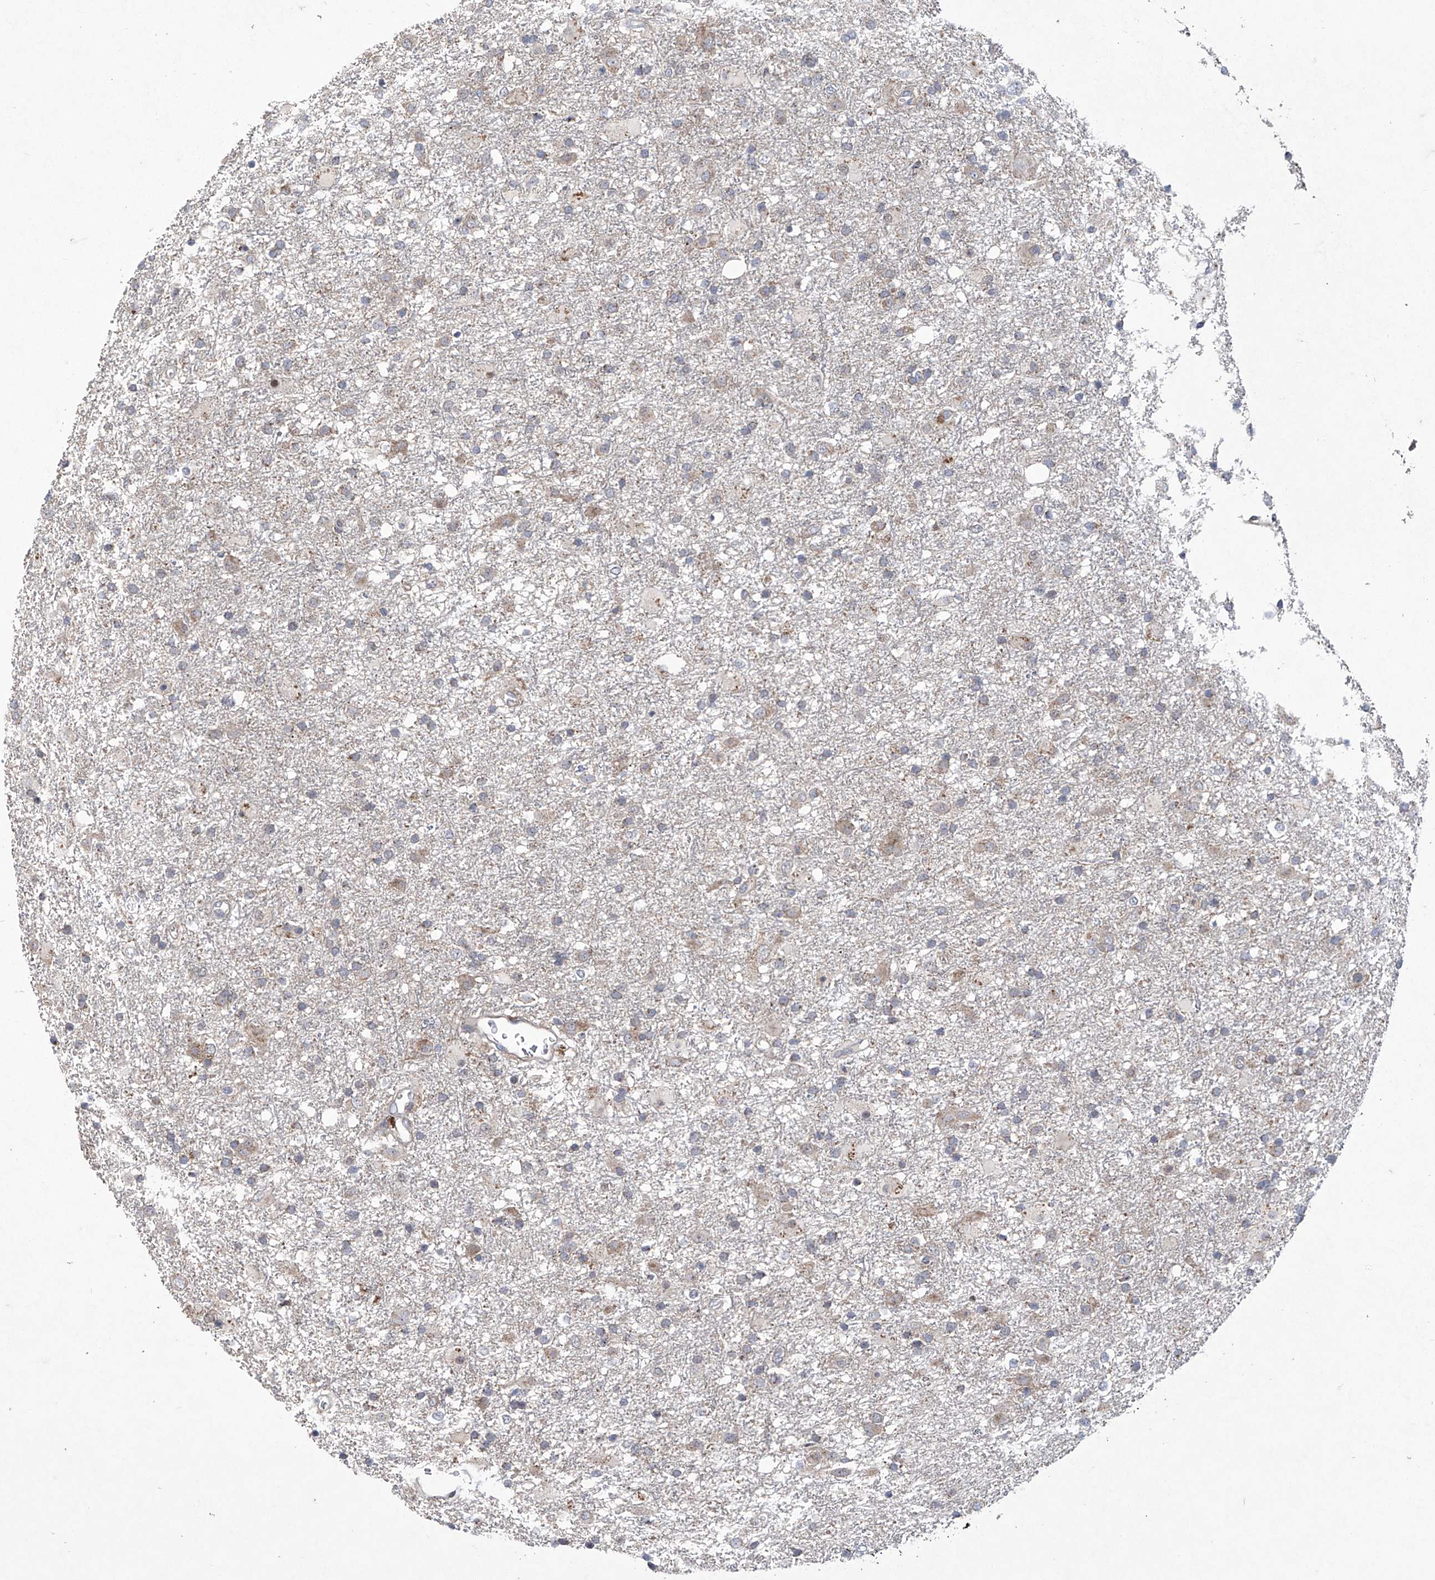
{"staining": {"intensity": "weak", "quantity": "25%-75%", "location": "cytoplasmic/membranous"}, "tissue": "glioma", "cell_type": "Tumor cells", "image_type": "cancer", "snomed": [{"axis": "morphology", "description": "Glioma, malignant, Low grade"}, {"axis": "topography", "description": "Brain"}], "caption": "Human glioma stained for a protein (brown) reveals weak cytoplasmic/membranous positive positivity in about 25%-75% of tumor cells.", "gene": "TRIM60", "patient": {"sex": "male", "age": 65}}